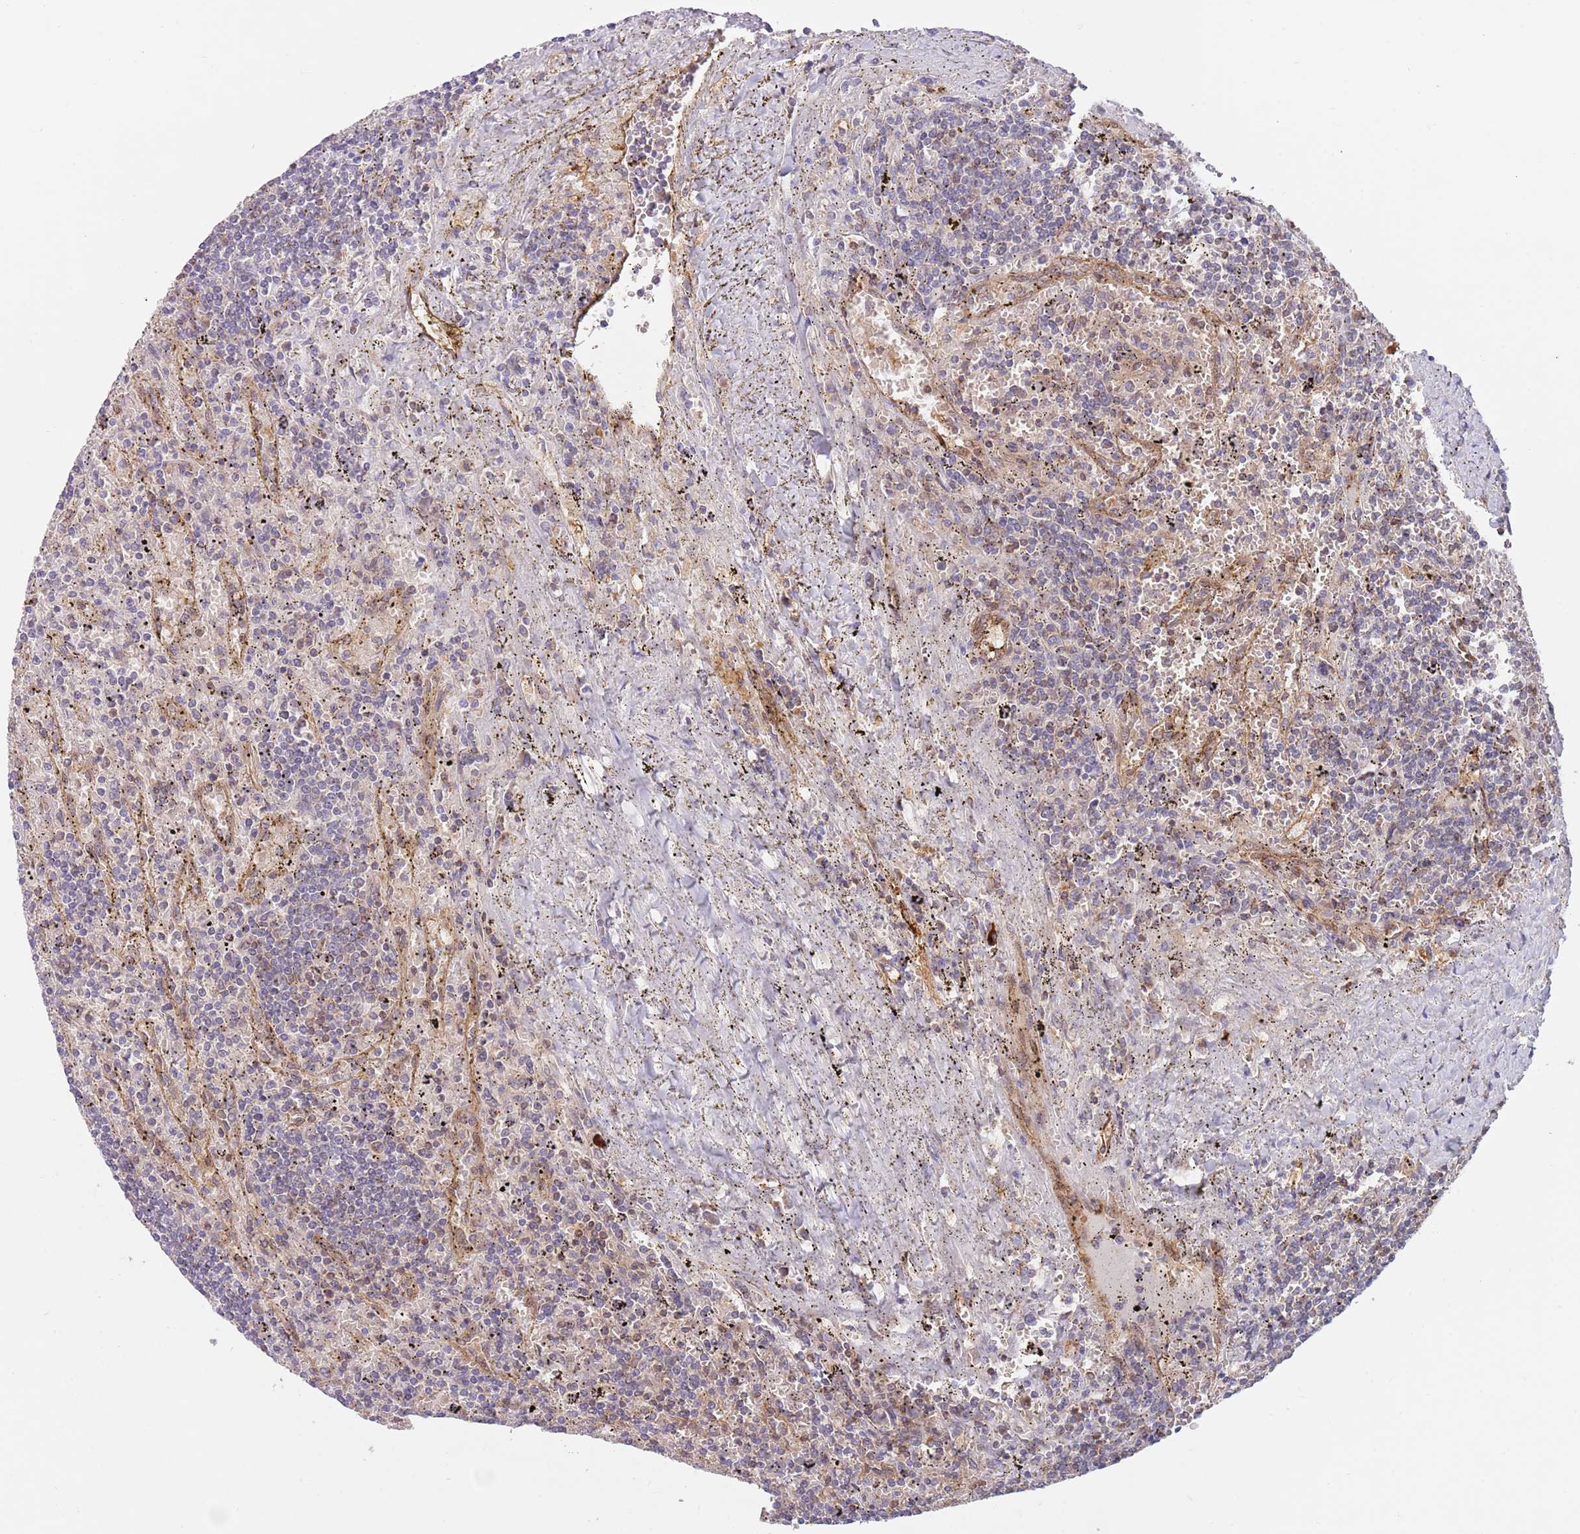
{"staining": {"intensity": "negative", "quantity": "none", "location": "none"}, "tissue": "lymphoma", "cell_type": "Tumor cells", "image_type": "cancer", "snomed": [{"axis": "morphology", "description": "Malignant lymphoma, non-Hodgkin's type, Low grade"}, {"axis": "topography", "description": "Spleen"}], "caption": "This is an immunohistochemistry (IHC) micrograph of human malignant lymphoma, non-Hodgkin's type (low-grade). There is no positivity in tumor cells.", "gene": "GUK1", "patient": {"sex": "male", "age": 76}}